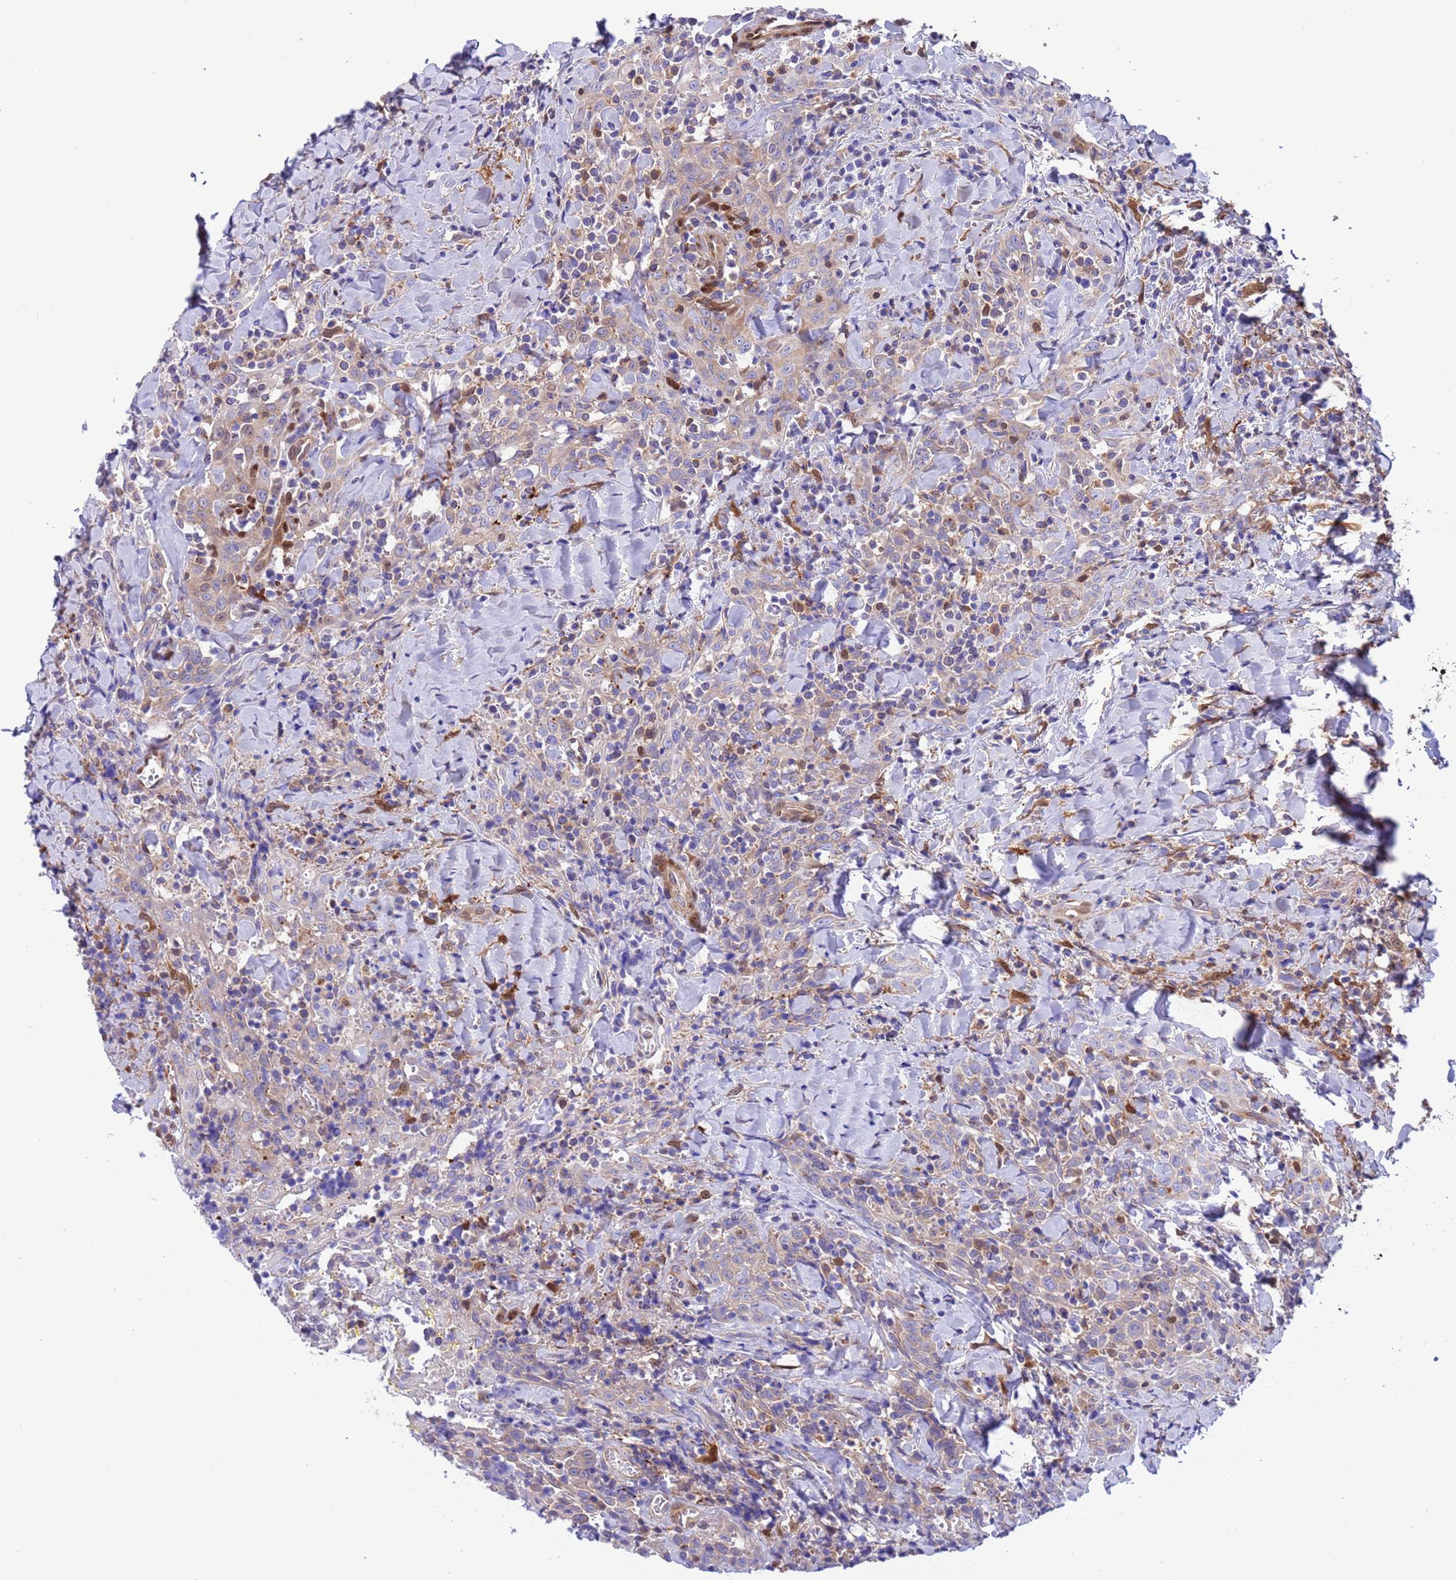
{"staining": {"intensity": "negative", "quantity": "none", "location": "none"}, "tissue": "head and neck cancer", "cell_type": "Tumor cells", "image_type": "cancer", "snomed": [{"axis": "morphology", "description": "Squamous cell carcinoma, NOS"}, {"axis": "topography", "description": "Head-Neck"}], "caption": "Histopathology image shows no significant protein expression in tumor cells of squamous cell carcinoma (head and neck).", "gene": "C6orf47", "patient": {"sex": "female", "age": 70}}